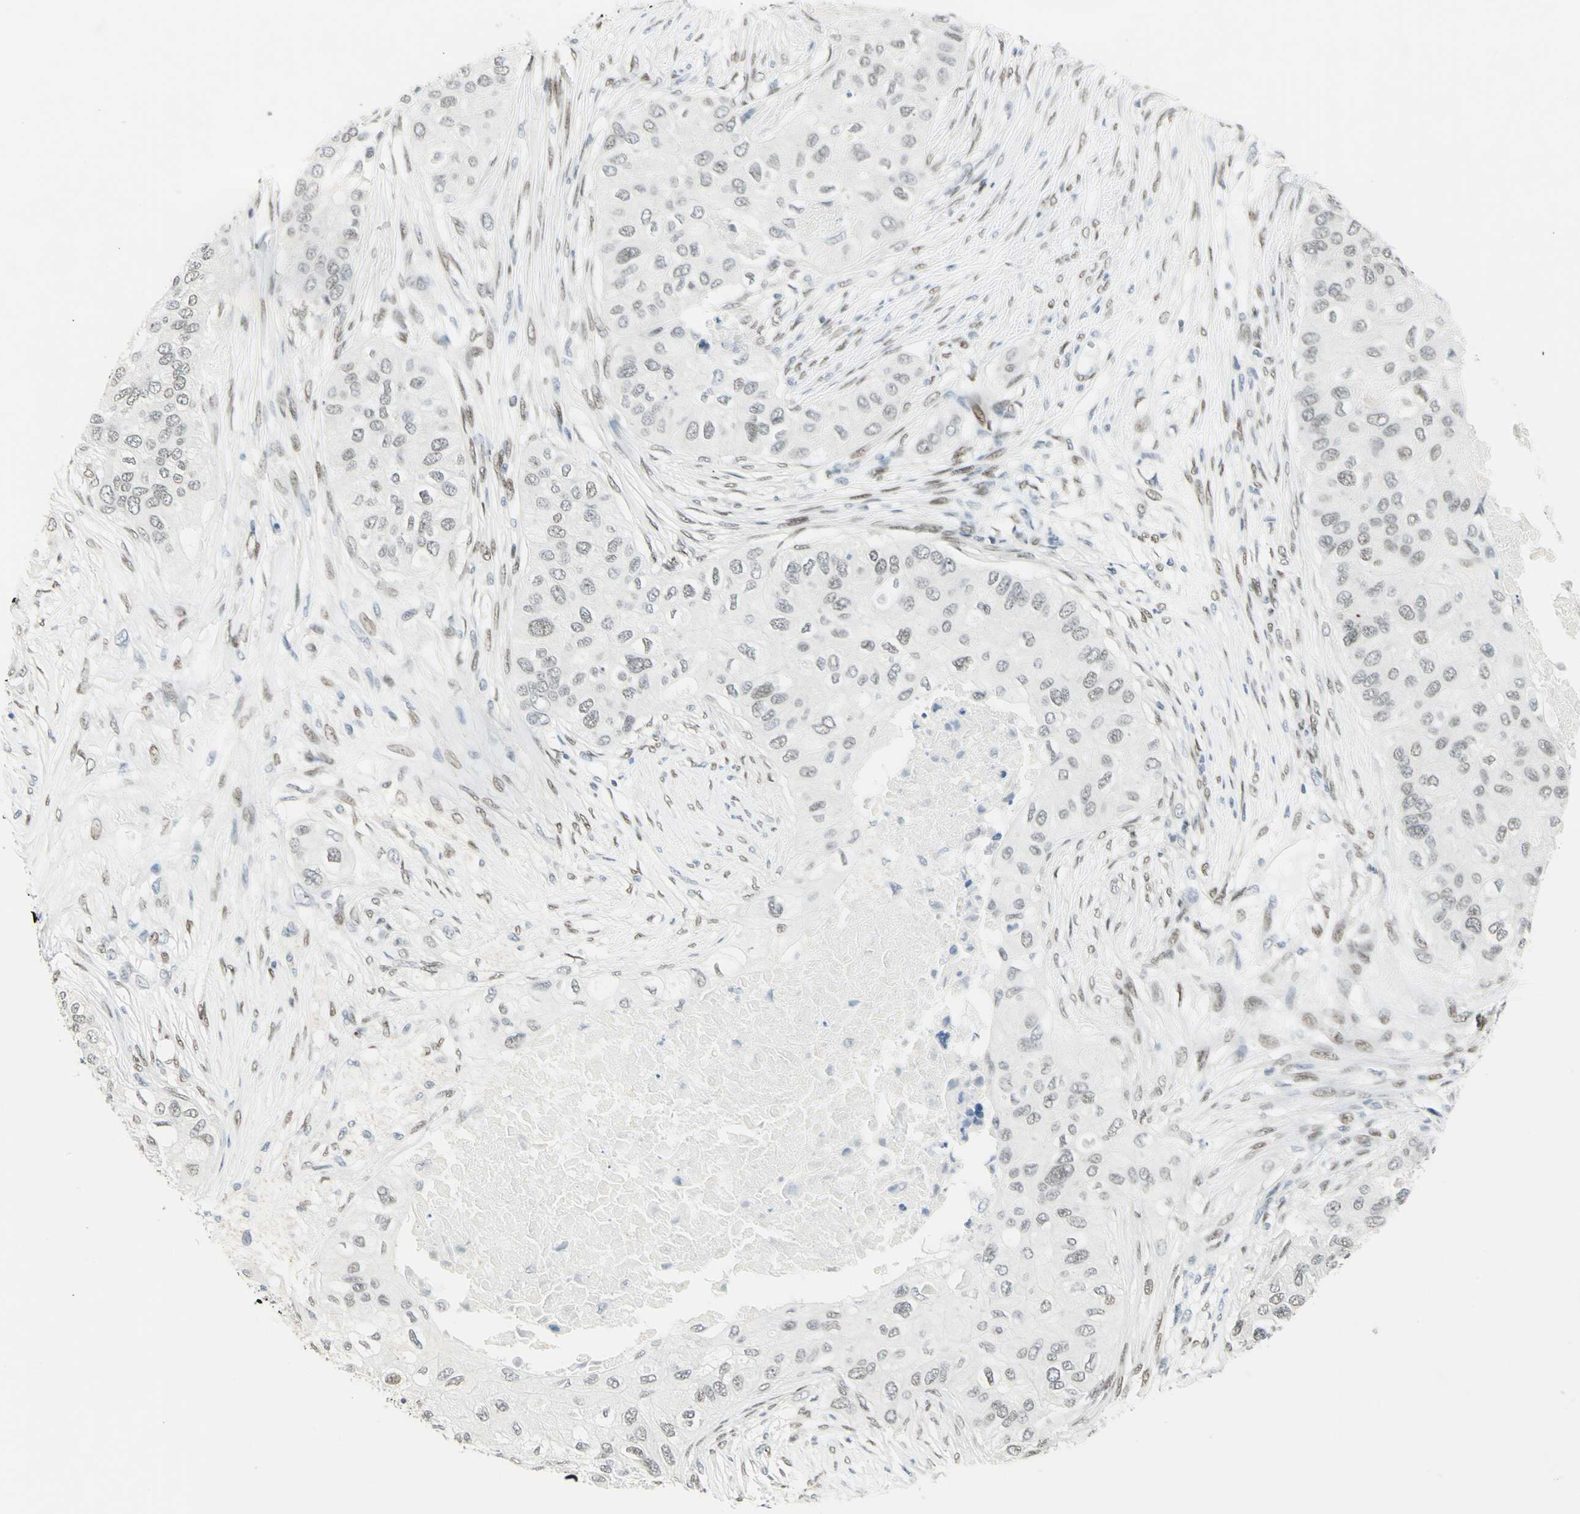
{"staining": {"intensity": "weak", "quantity": "25%-75%", "location": "nuclear"}, "tissue": "breast cancer", "cell_type": "Tumor cells", "image_type": "cancer", "snomed": [{"axis": "morphology", "description": "Normal tissue, NOS"}, {"axis": "morphology", "description": "Duct carcinoma"}, {"axis": "topography", "description": "Breast"}], "caption": "Protein staining of breast cancer tissue displays weak nuclear positivity in about 25%-75% of tumor cells.", "gene": "MEIS2", "patient": {"sex": "female", "age": 49}}